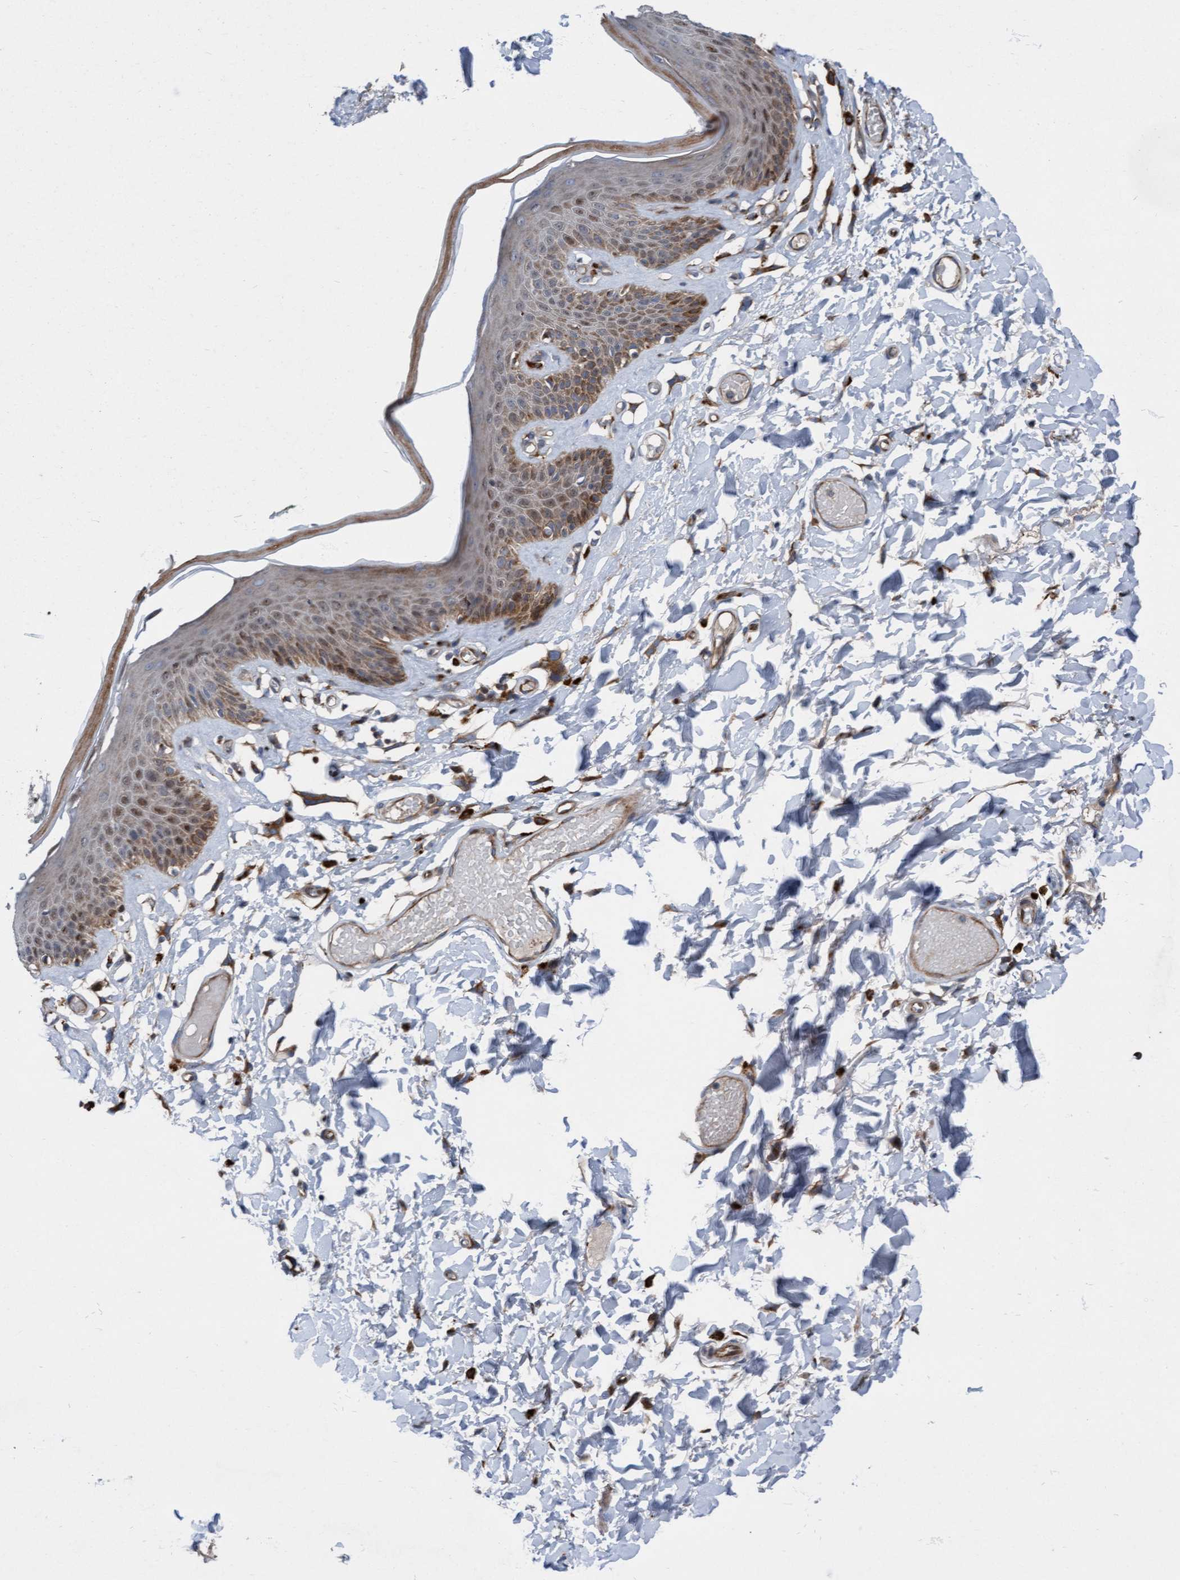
{"staining": {"intensity": "weak", "quantity": "25%-75%", "location": "cytoplasmic/membranous"}, "tissue": "skin", "cell_type": "Epidermal cells", "image_type": "normal", "snomed": [{"axis": "morphology", "description": "Normal tissue, NOS"}, {"axis": "topography", "description": "Vulva"}], "caption": "High-power microscopy captured an immunohistochemistry image of unremarkable skin, revealing weak cytoplasmic/membranous expression in about 25%-75% of epidermal cells.", "gene": "KLHL26", "patient": {"sex": "female", "age": 73}}